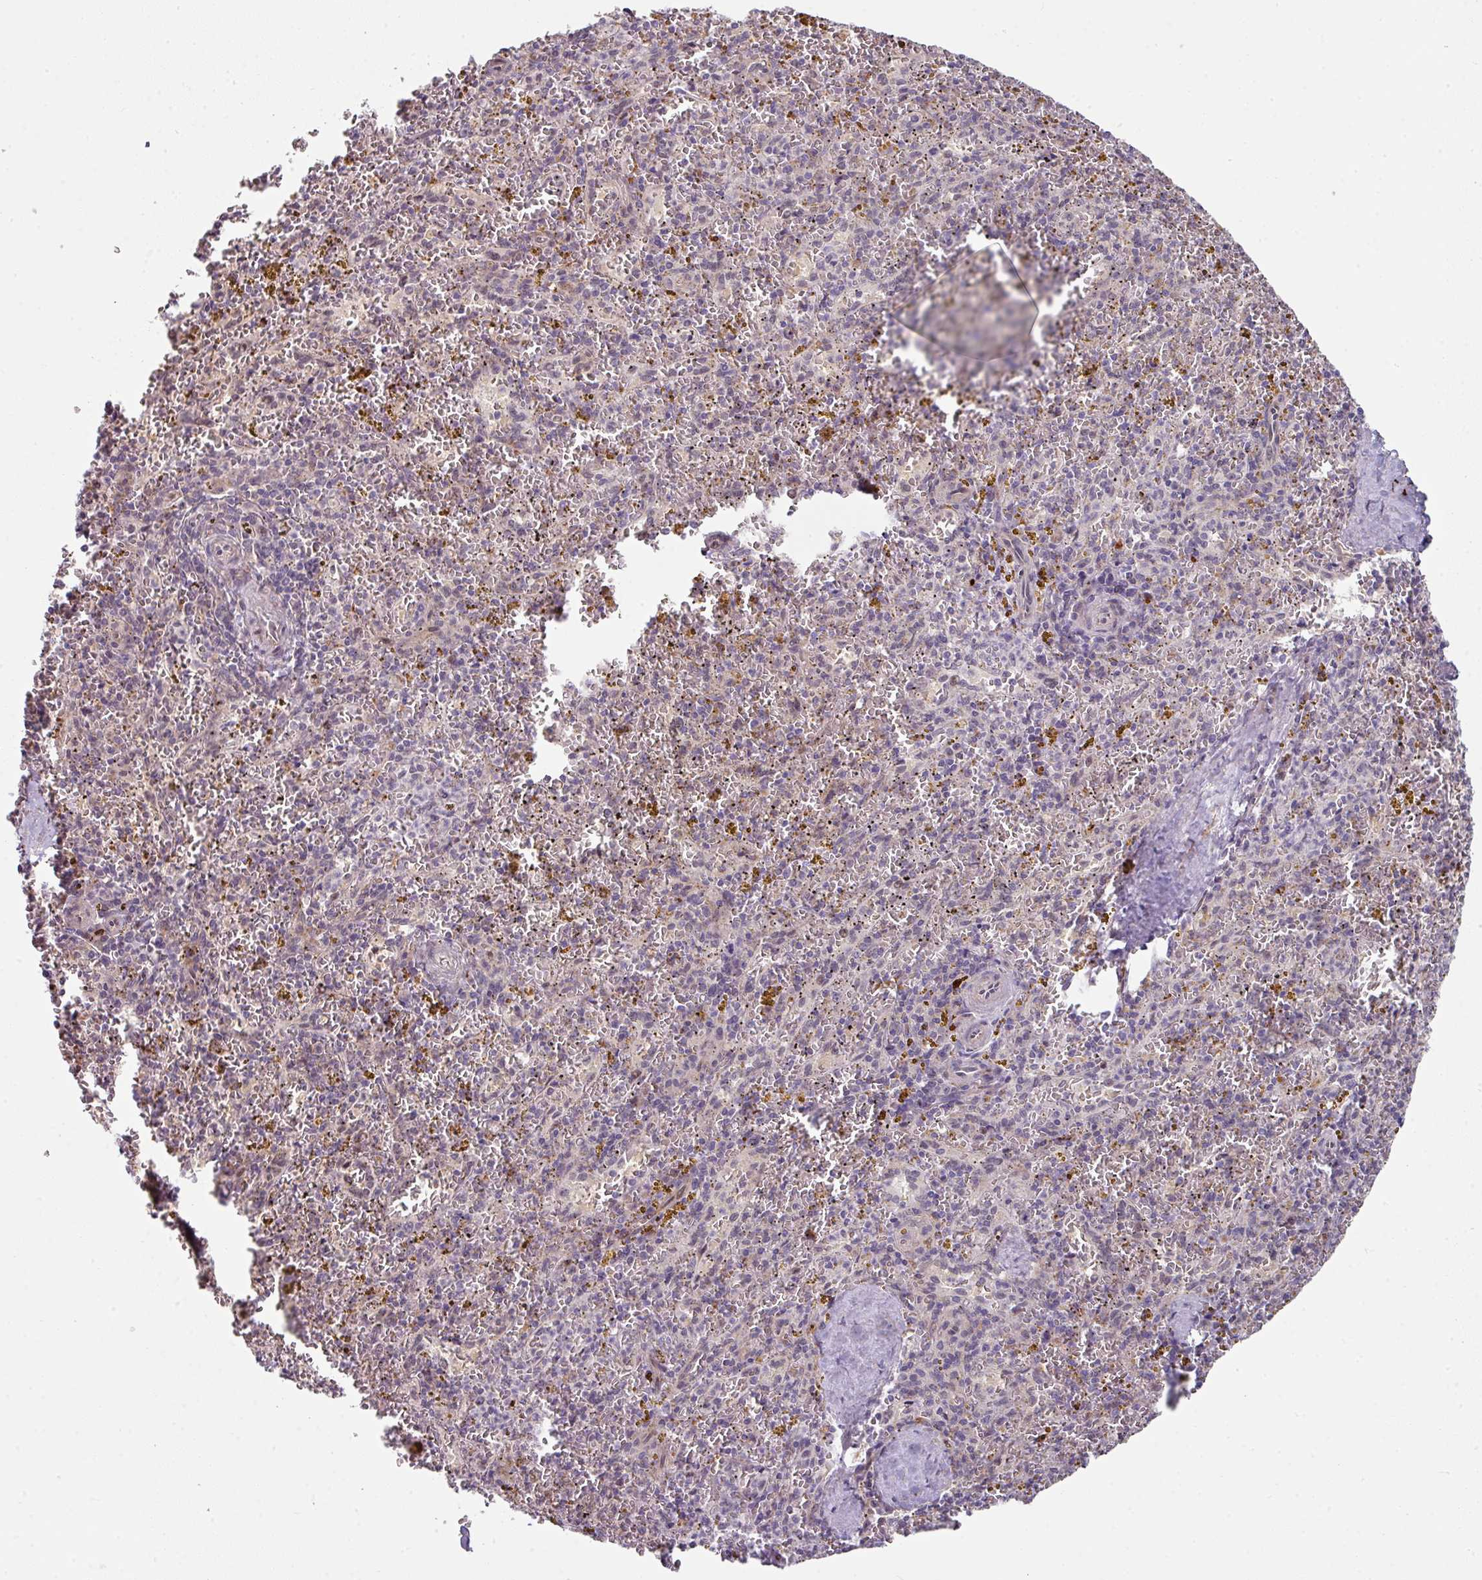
{"staining": {"intensity": "negative", "quantity": "none", "location": "none"}, "tissue": "spleen", "cell_type": "Cells in red pulp", "image_type": "normal", "snomed": [{"axis": "morphology", "description": "Normal tissue, NOS"}, {"axis": "topography", "description": "Spleen"}], "caption": "Human spleen stained for a protein using immunohistochemistry shows no staining in cells in red pulp.", "gene": "C2orf16", "patient": {"sex": "male", "age": 57}}